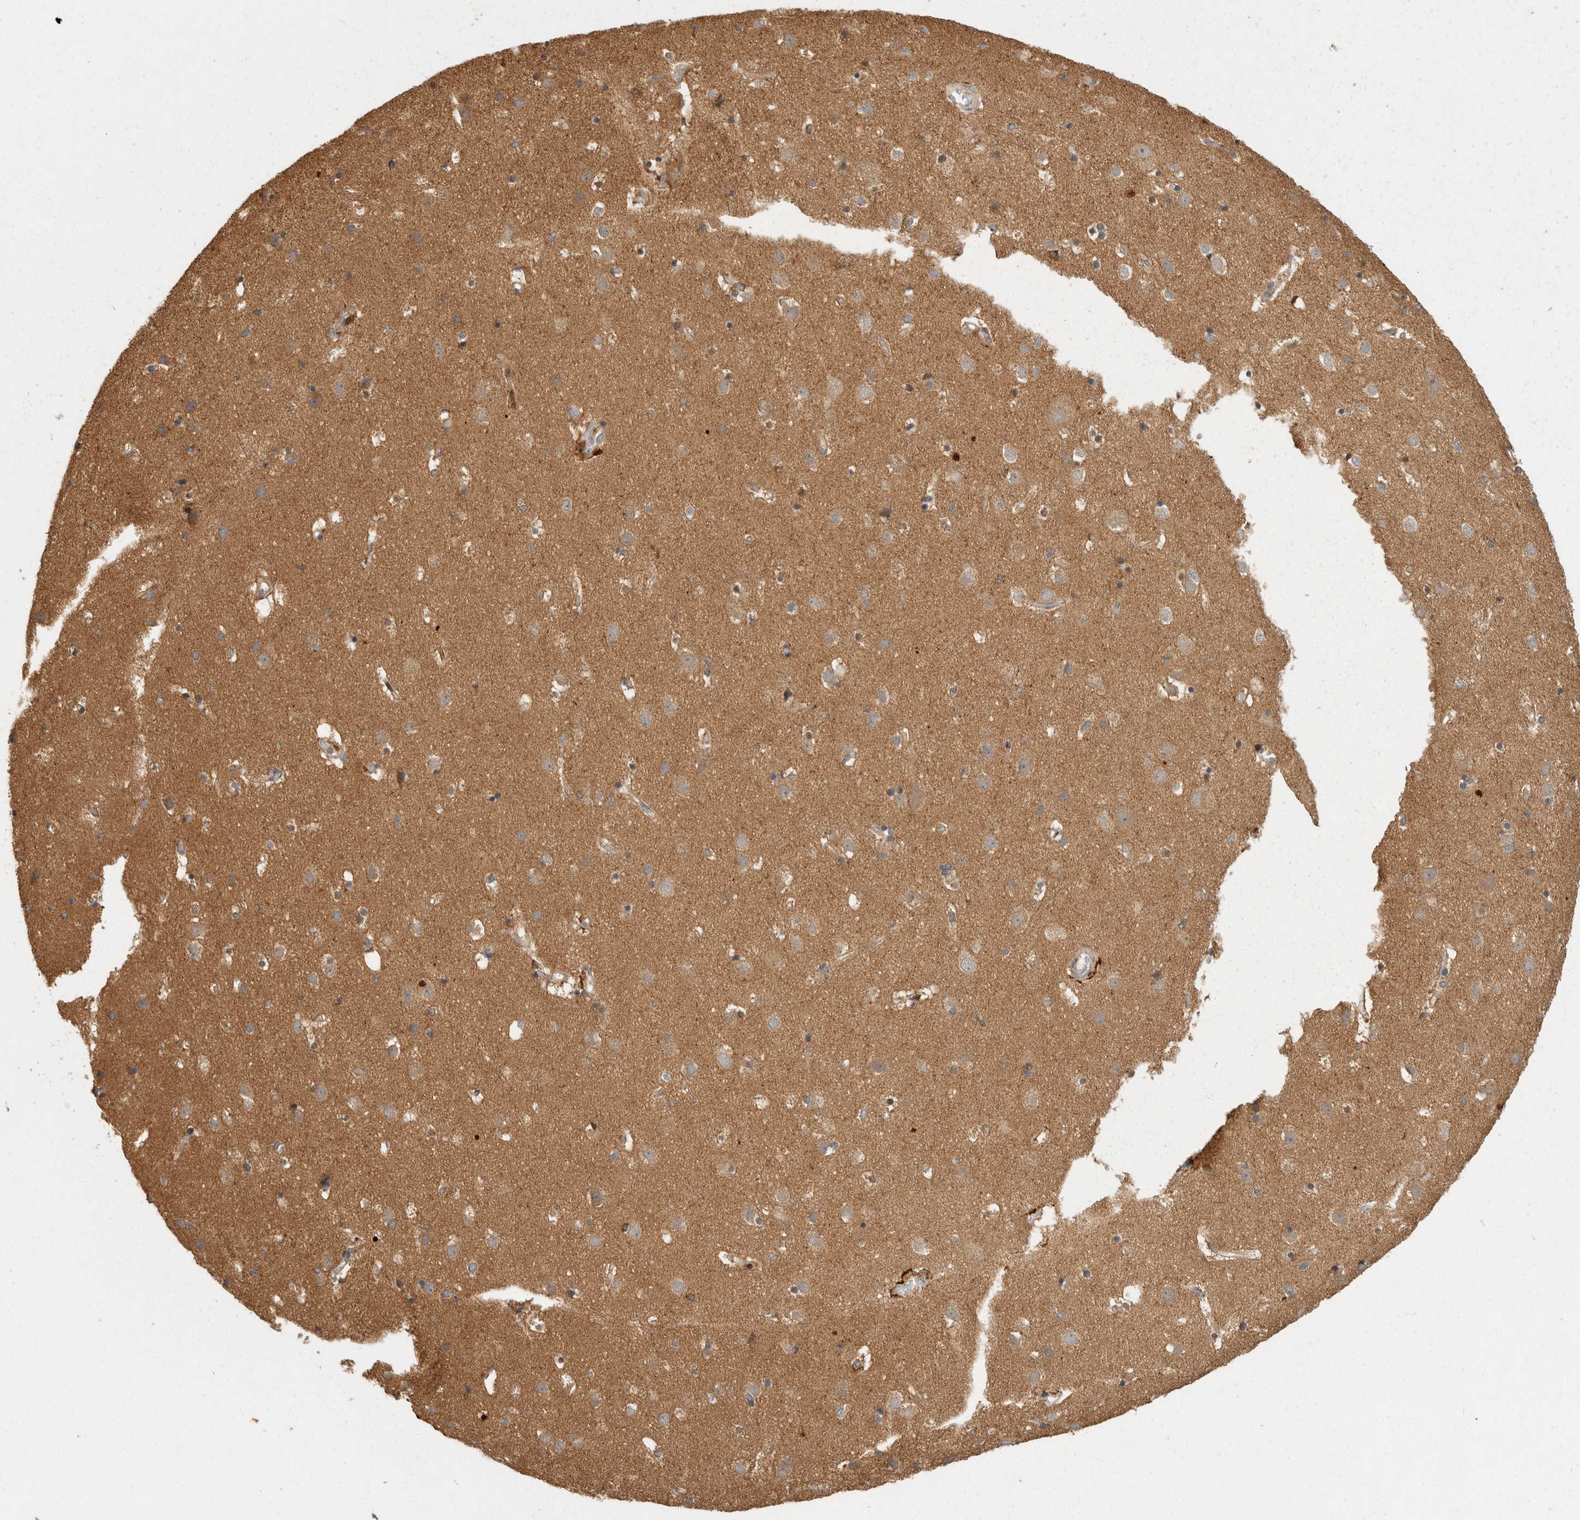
{"staining": {"intensity": "weak", "quantity": ">75%", "location": "cytoplasmic/membranous"}, "tissue": "cerebral cortex", "cell_type": "Endothelial cells", "image_type": "normal", "snomed": [{"axis": "morphology", "description": "Normal tissue, NOS"}, {"axis": "topography", "description": "Cerebral cortex"}], "caption": "Immunohistochemical staining of unremarkable human cerebral cortex exhibits low levels of weak cytoplasmic/membranous positivity in about >75% of endothelial cells. (DAB = brown stain, brightfield microscopy at high magnification).", "gene": "SWT1", "patient": {"sex": "male", "age": 54}}